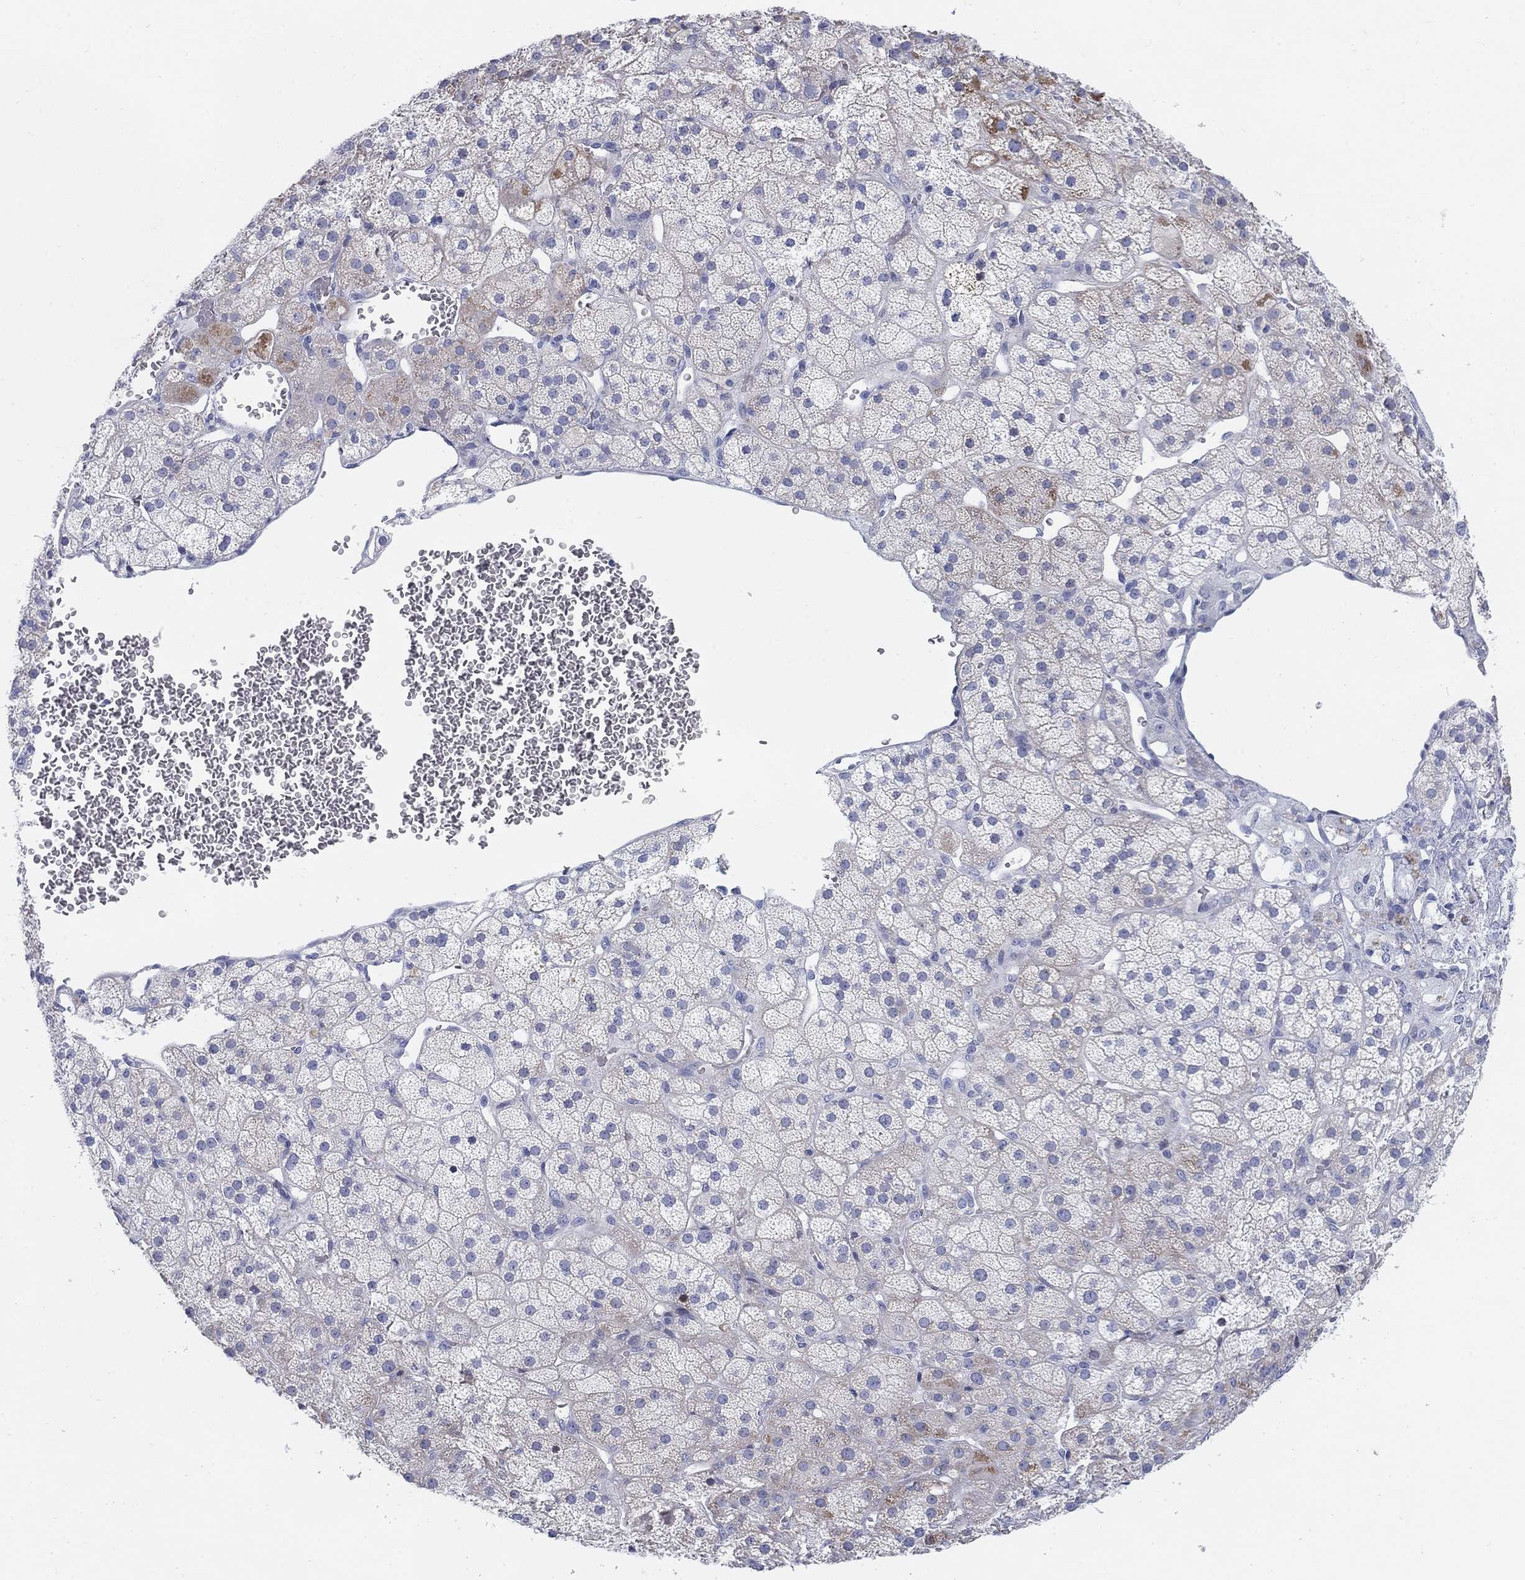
{"staining": {"intensity": "weak", "quantity": "<25%", "location": "cytoplasmic/membranous"}, "tissue": "adrenal gland", "cell_type": "Glandular cells", "image_type": "normal", "snomed": [{"axis": "morphology", "description": "Normal tissue, NOS"}, {"axis": "topography", "description": "Adrenal gland"}], "caption": "A histopathology image of adrenal gland stained for a protein exhibits no brown staining in glandular cells.", "gene": "HEATR4", "patient": {"sex": "male", "age": 57}}